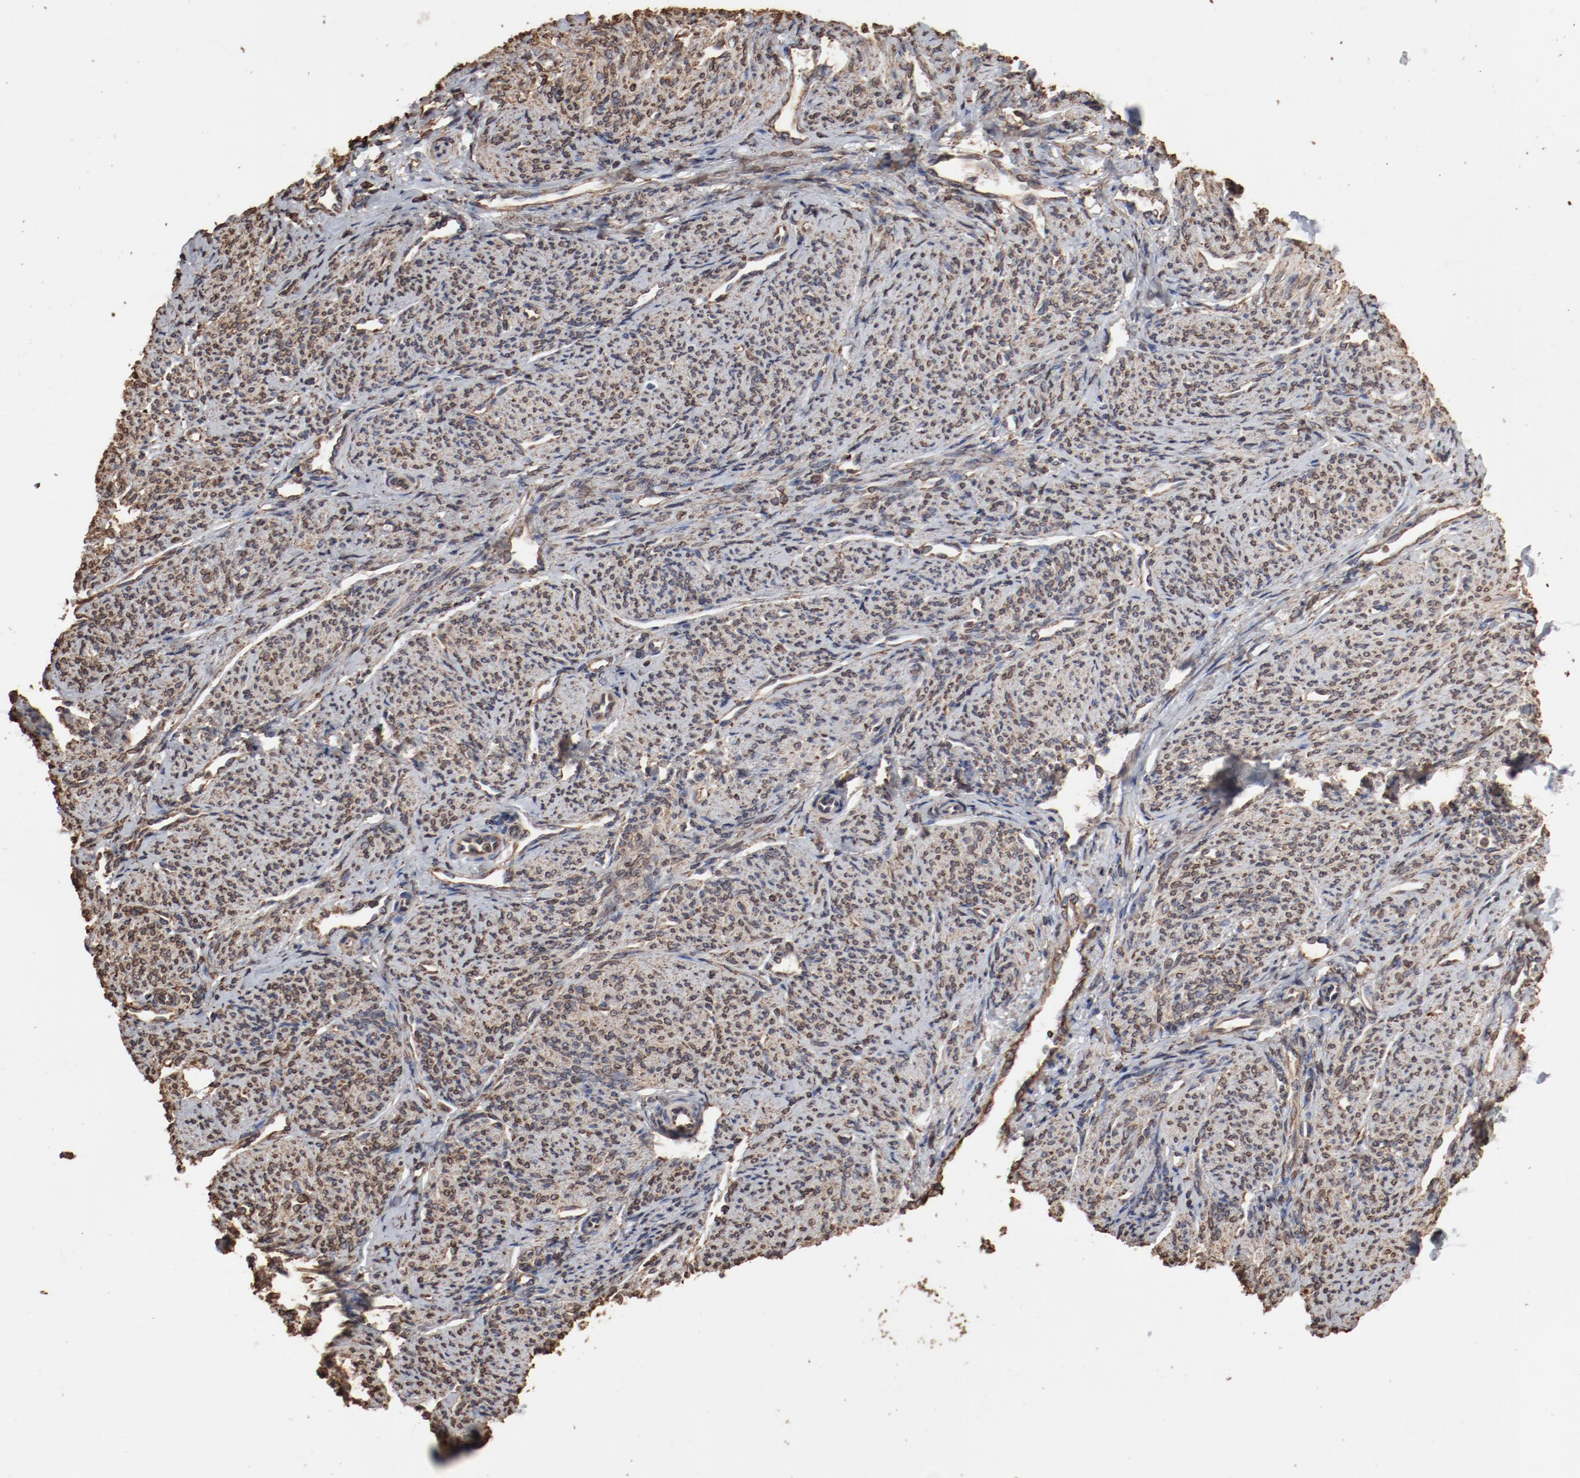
{"staining": {"intensity": "moderate", "quantity": ">75%", "location": "cytoplasmic/membranous"}, "tissue": "smooth muscle", "cell_type": "Smooth muscle cells", "image_type": "normal", "snomed": [{"axis": "morphology", "description": "Normal tissue, NOS"}, {"axis": "topography", "description": "Smooth muscle"}], "caption": "Moderate cytoplasmic/membranous protein positivity is present in approximately >75% of smooth muscle cells in smooth muscle.", "gene": "PDIA3", "patient": {"sex": "female", "age": 65}}